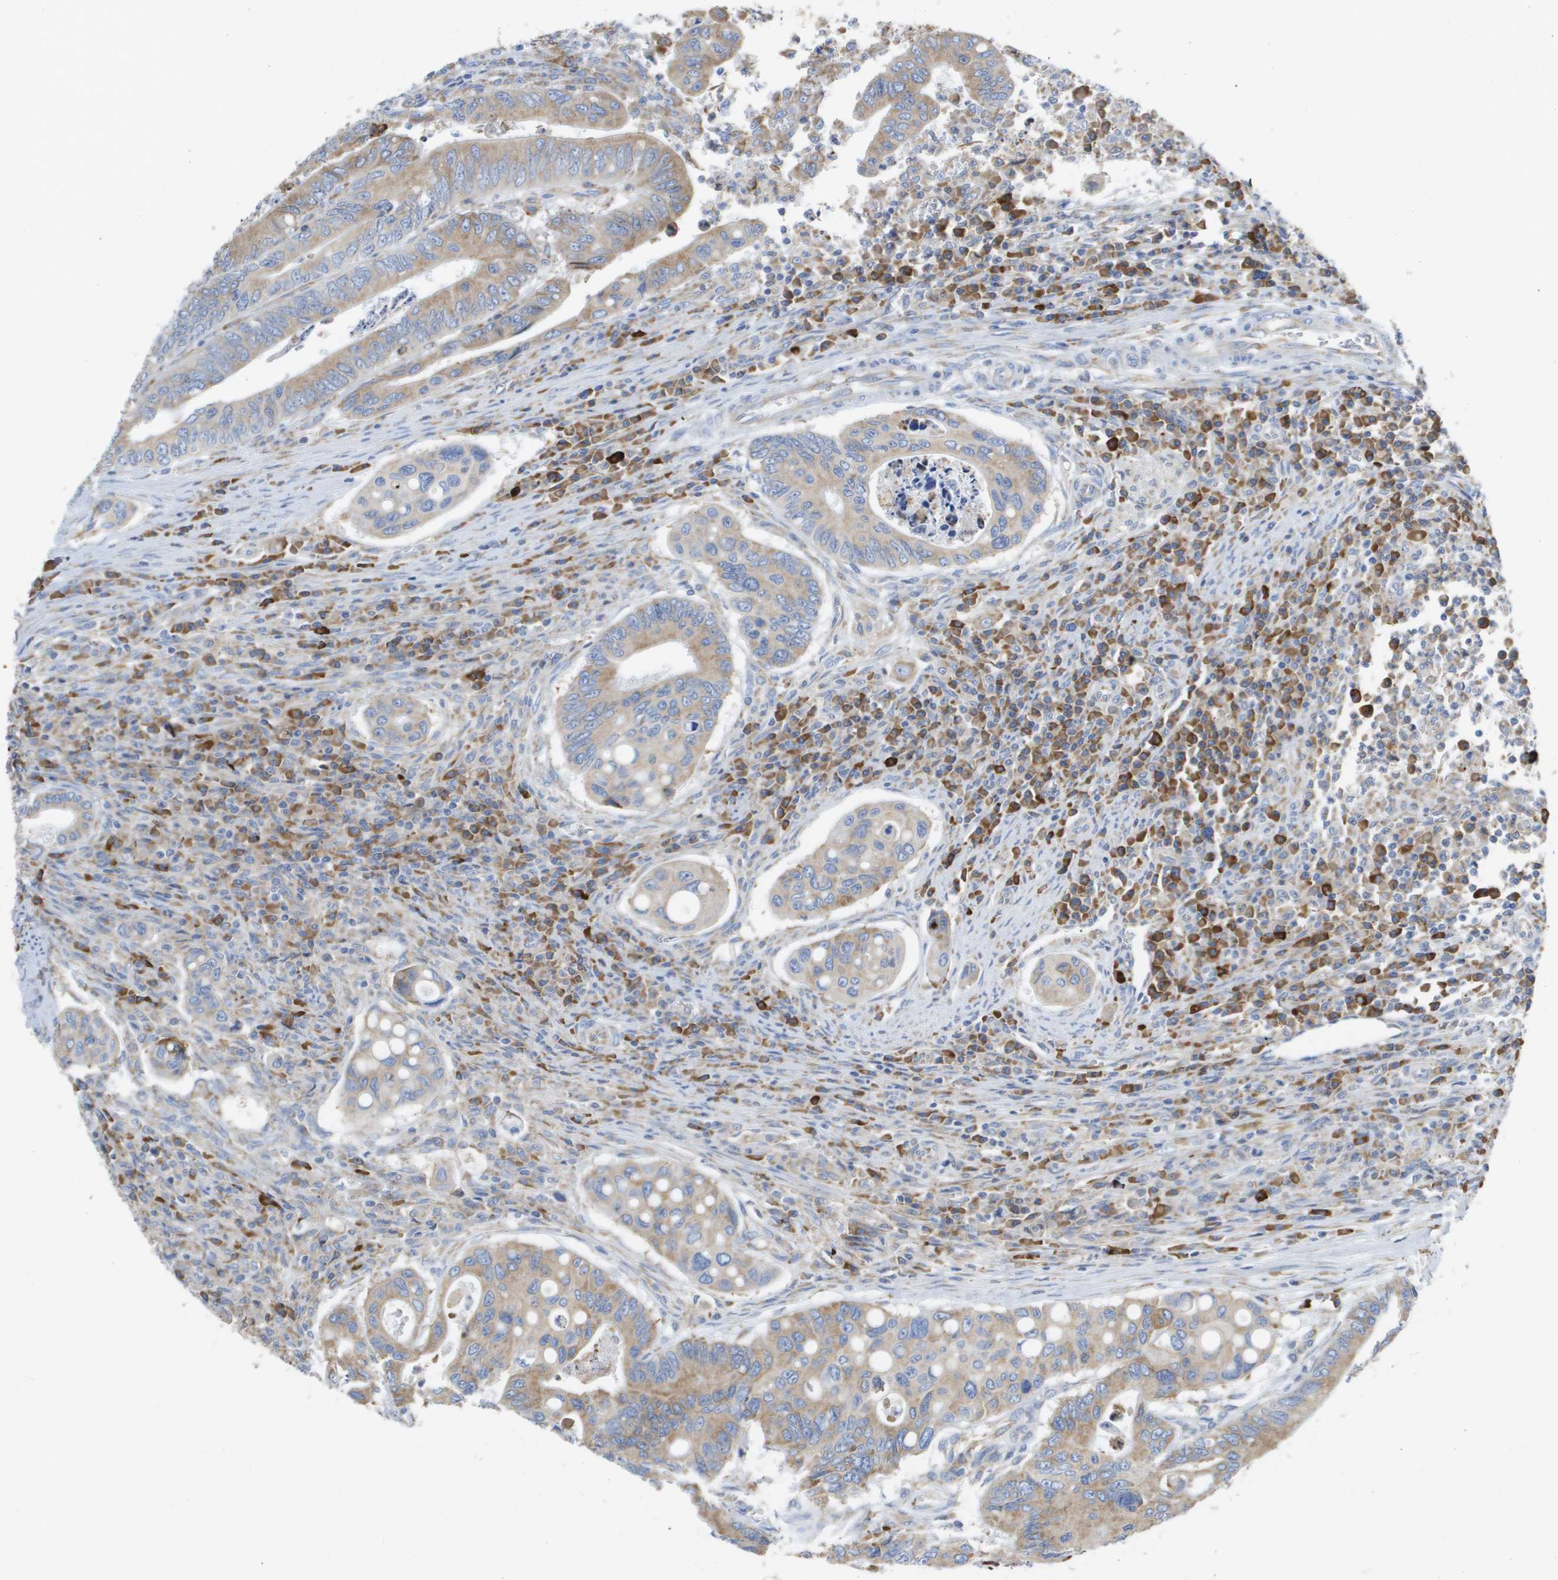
{"staining": {"intensity": "weak", "quantity": ">75%", "location": "cytoplasmic/membranous"}, "tissue": "colorectal cancer", "cell_type": "Tumor cells", "image_type": "cancer", "snomed": [{"axis": "morphology", "description": "Inflammation, NOS"}, {"axis": "morphology", "description": "Adenocarcinoma, NOS"}, {"axis": "topography", "description": "Colon"}], "caption": "Weak cytoplasmic/membranous staining for a protein is appreciated in approximately >75% of tumor cells of adenocarcinoma (colorectal) using immunohistochemistry.", "gene": "SDR42E1", "patient": {"sex": "male", "age": 72}}